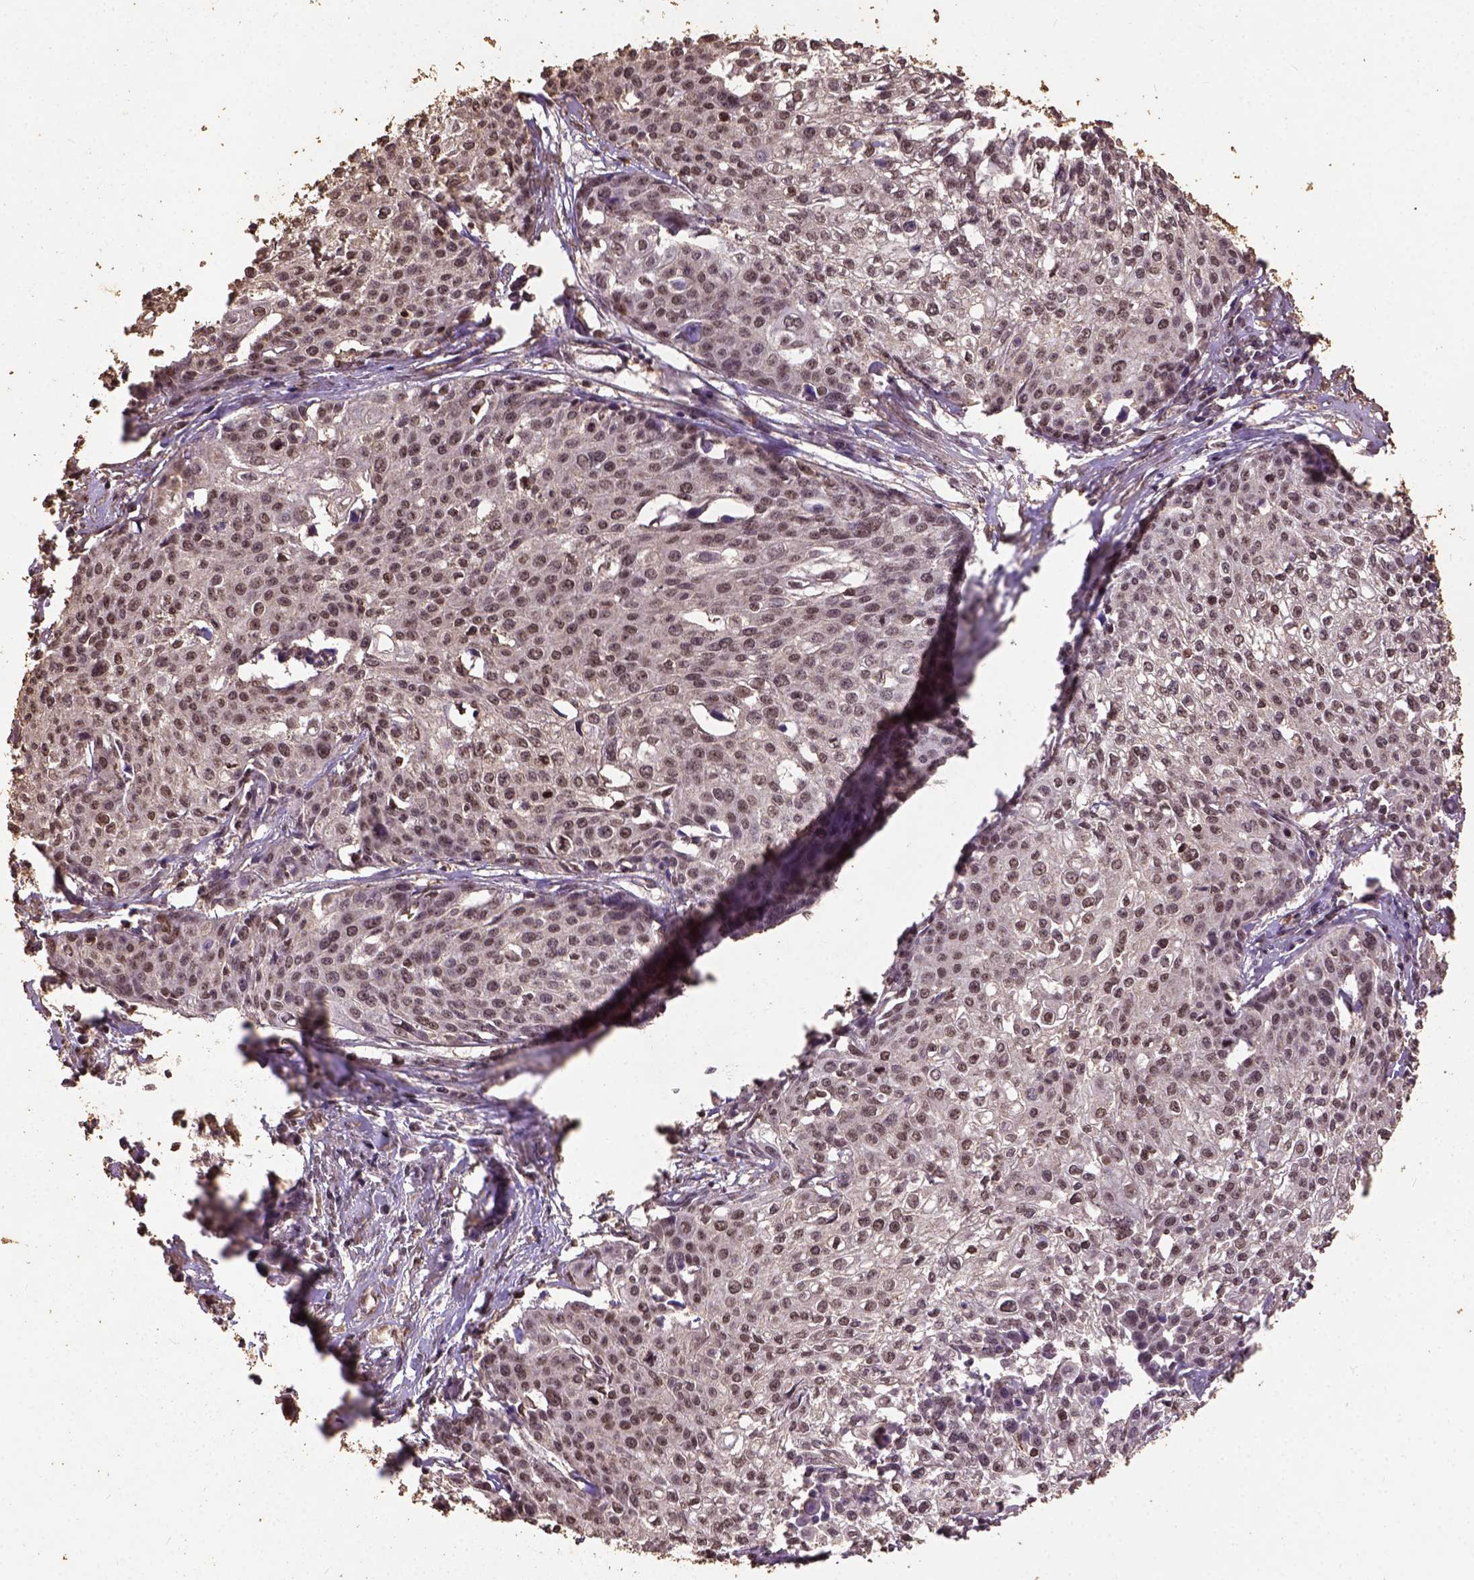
{"staining": {"intensity": "moderate", "quantity": ">75%", "location": "nuclear"}, "tissue": "cervical cancer", "cell_type": "Tumor cells", "image_type": "cancer", "snomed": [{"axis": "morphology", "description": "Squamous cell carcinoma, NOS"}, {"axis": "topography", "description": "Cervix"}], "caption": "Squamous cell carcinoma (cervical) stained with DAB (3,3'-diaminobenzidine) immunohistochemistry demonstrates medium levels of moderate nuclear expression in approximately >75% of tumor cells. (Brightfield microscopy of DAB IHC at high magnification).", "gene": "NACC1", "patient": {"sex": "female", "age": 39}}